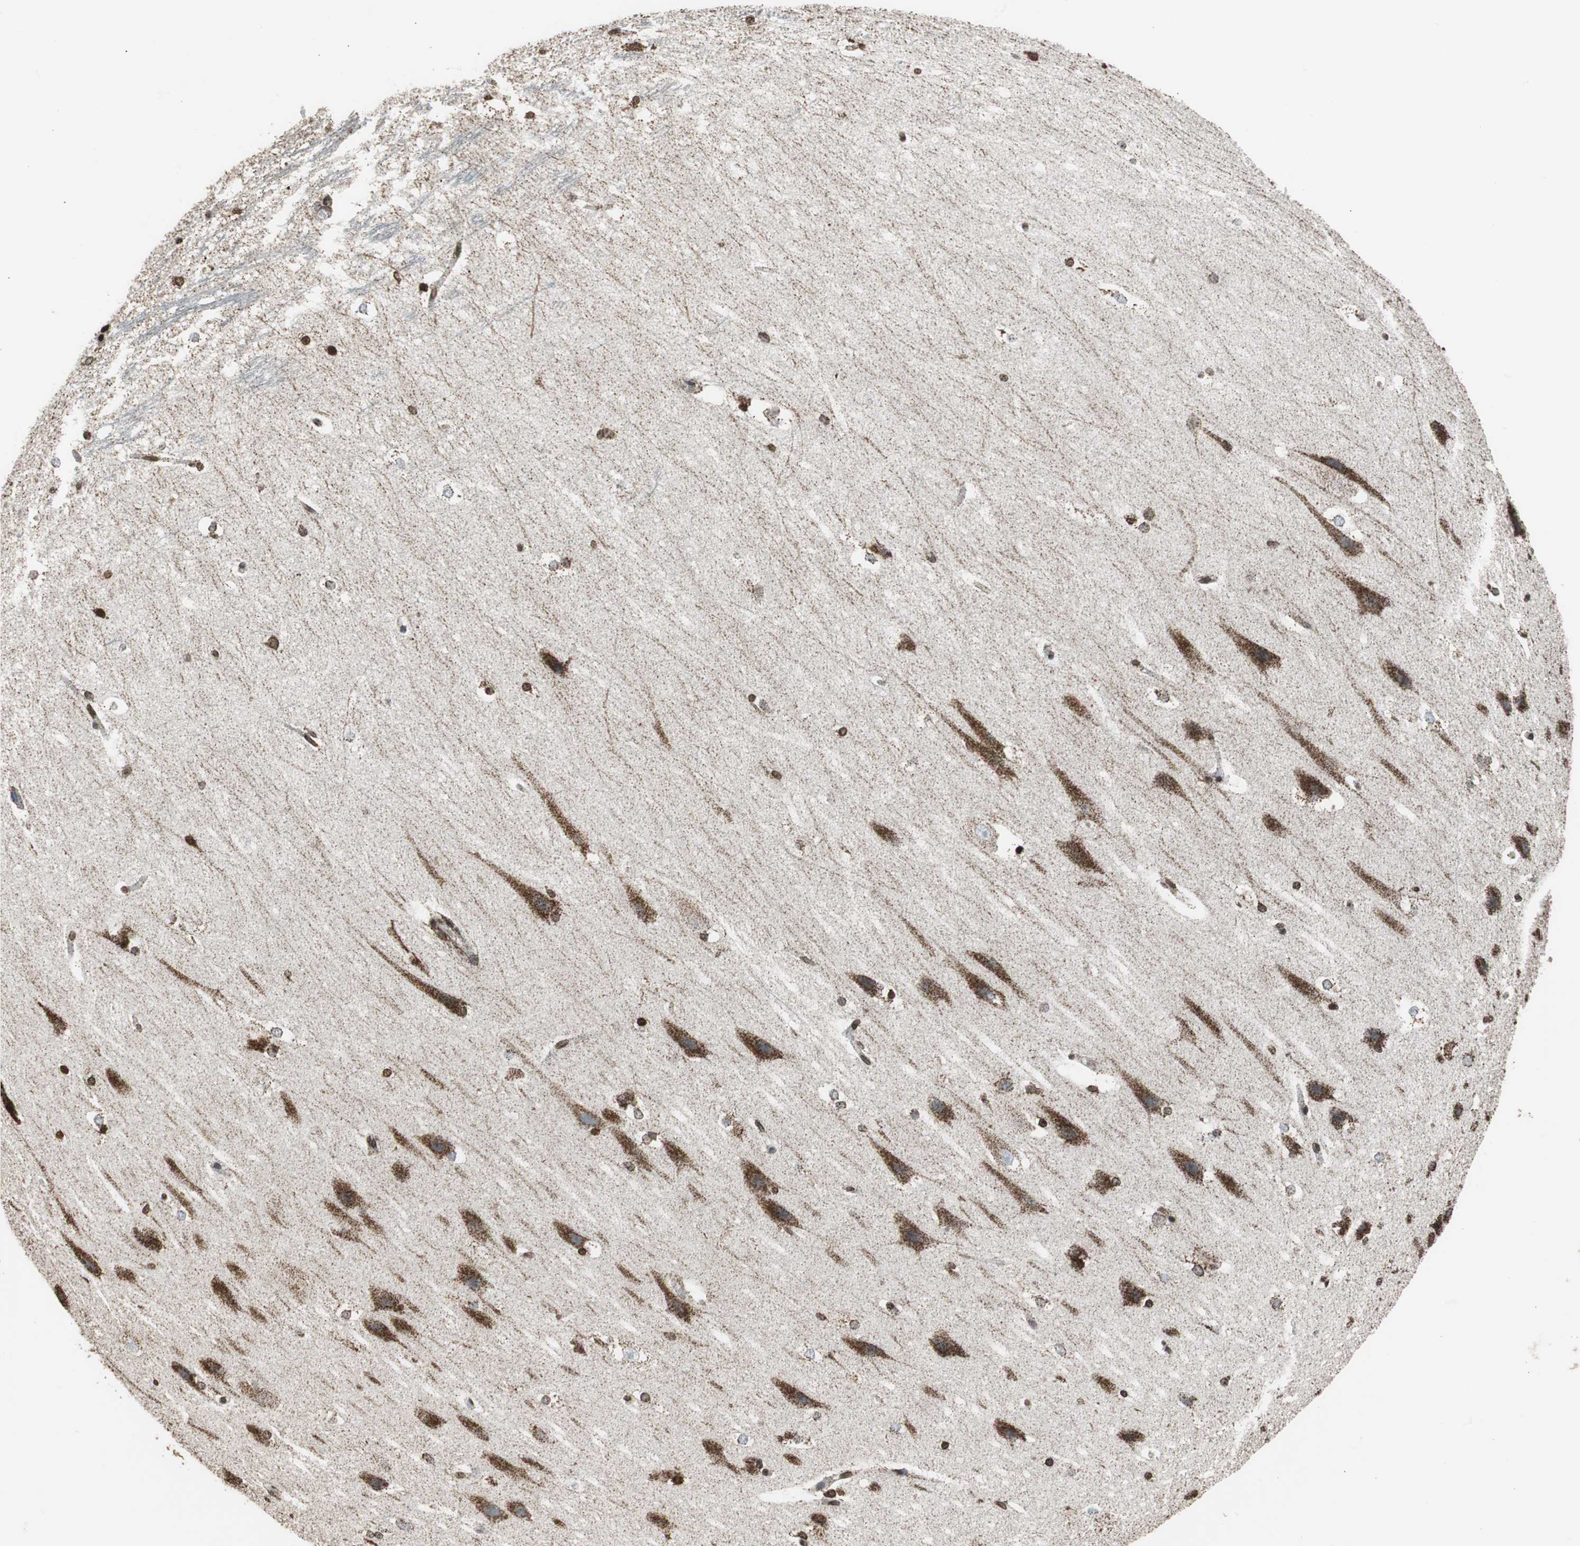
{"staining": {"intensity": "strong", "quantity": ">75%", "location": "cytoplasmic/membranous"}, "tissue": "hippocampus", "cell_type": "Glial cells", "image_type": "normal", "snomed": [{"axis": "morphology", "description": "Normal tissue, NOS"}, {"axis": "topography", "description": "Hippocampus"}], "caption": "The histopathology image exhibits staining of benign hippocampus, revealing strong cytoplasmic/membranous protein expression (brown color) within glial cells.", "gene": "HSPA9", "patient": {"sex": "female", "age": 19}}